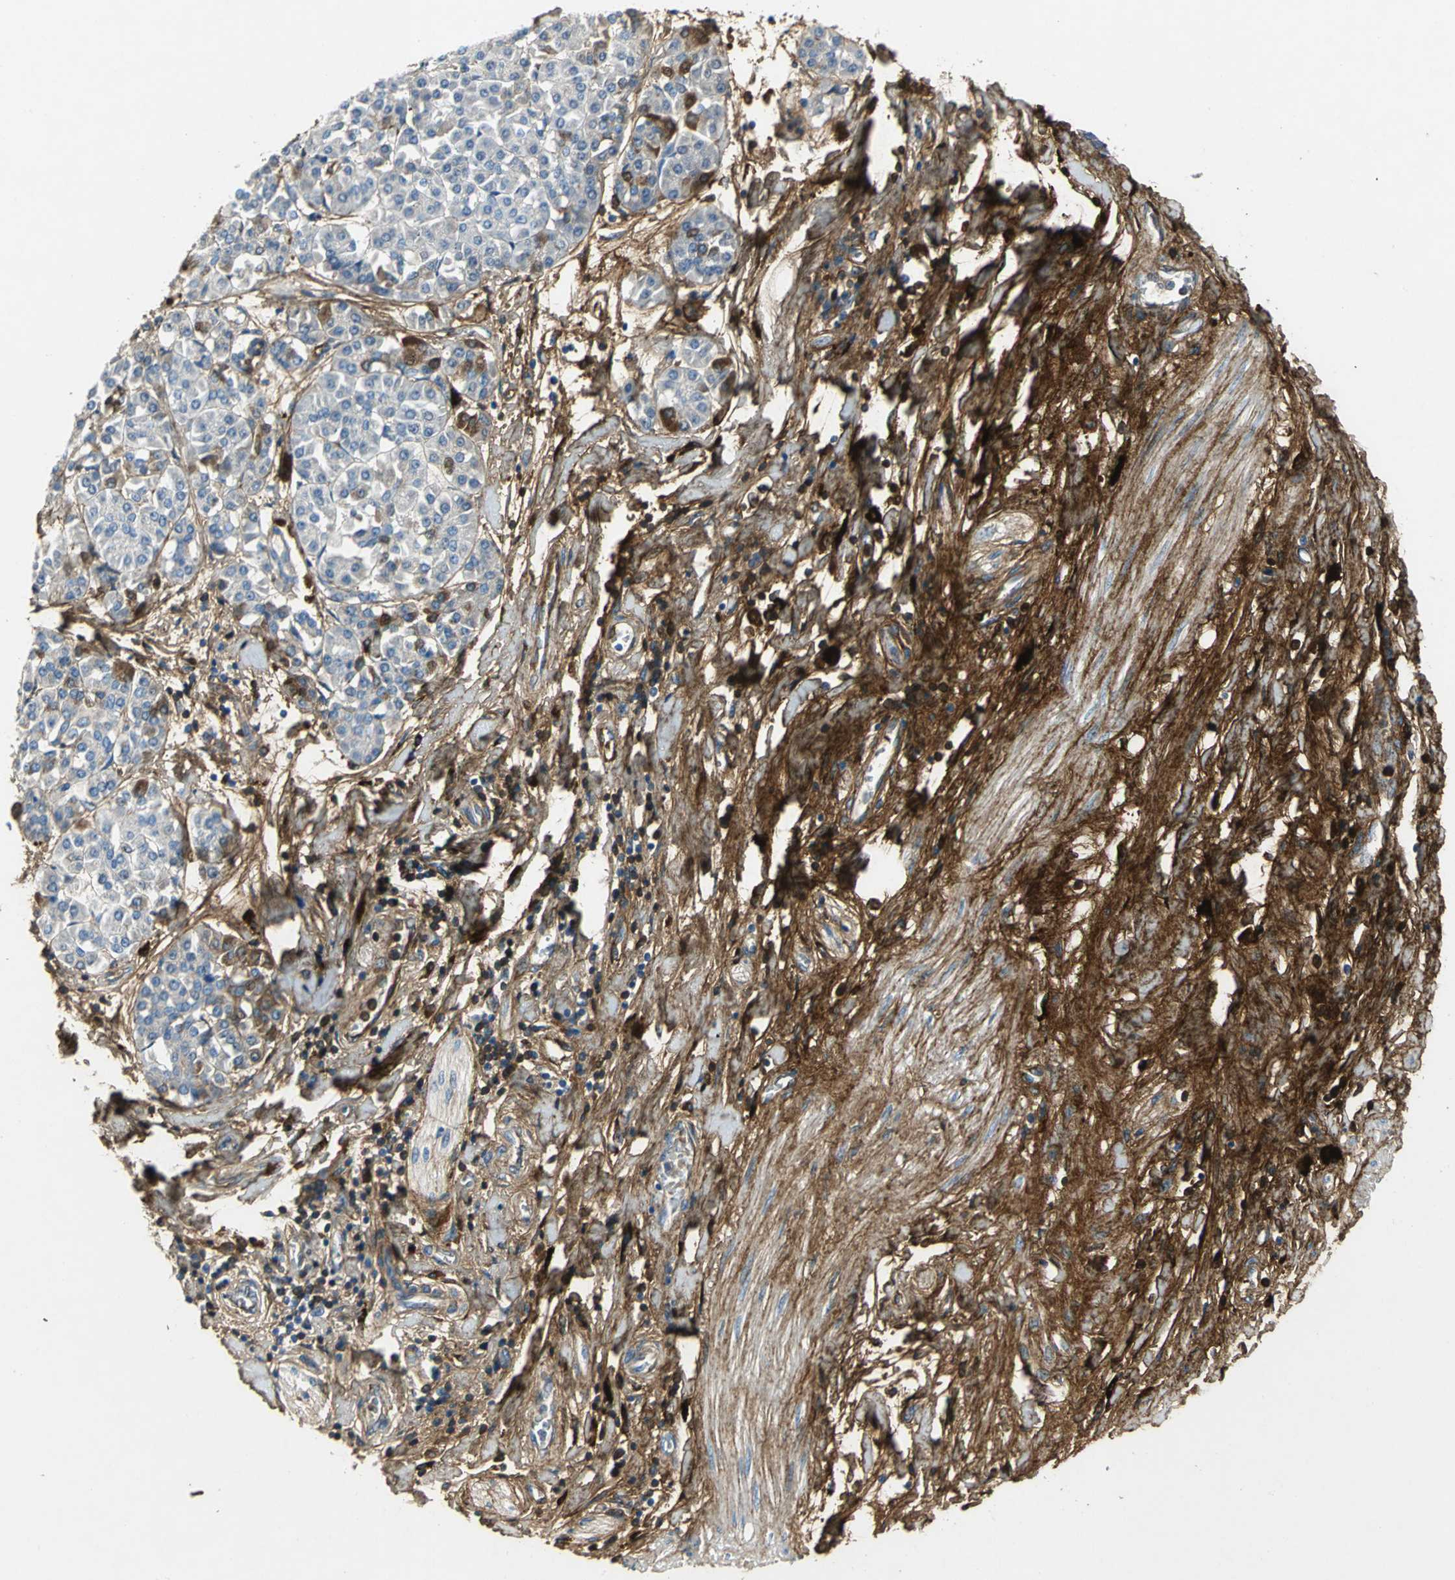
{"staining": {"intensity": "negative", "quantity": "none", "location": "none"}, "tissue": "pancreatic cancer", "cell_type": "Tumor cells", "image_type": "cancer", "snomed": [{"axis": "morphology", "description": "Adenocarcinoma, NOS"}, {"axis": "topography", "description": "Pancreas"}], "caption": "This image is of pancreatic cancer stained with immunohistochemistry (IHC) to label a protein in brown with the nuclei are counter-stained blue. There is no positivity in tumor cells. (Stains: DAB immunohistochemistry (IHC) with hematoxylin counter stain, Microscopy: brightfield microscopy at high magnification).", "gene": "EFNB3", "patient": {"sex": "female", "age": 48}}